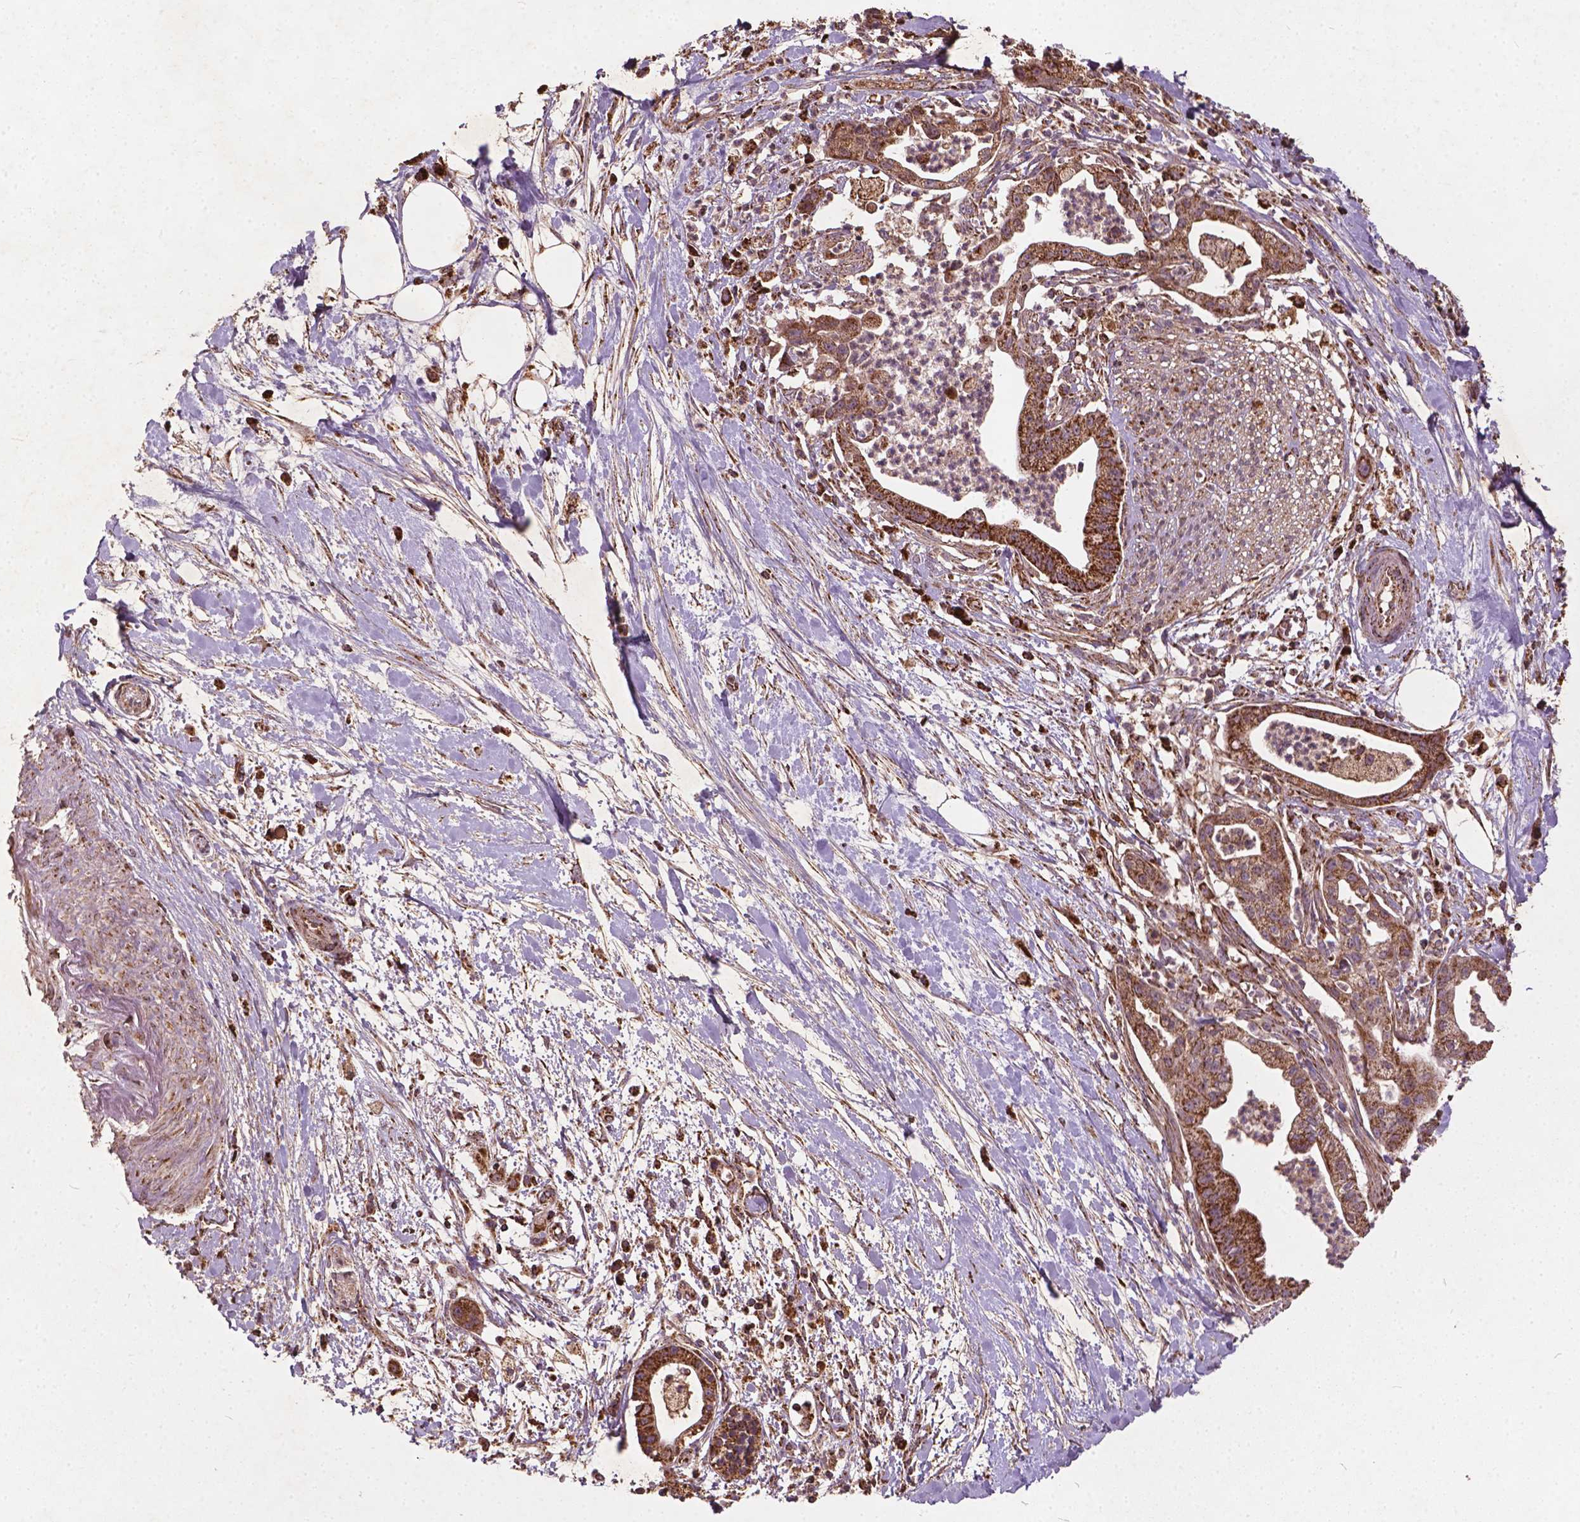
{"staining": {"intensity": "strong", "quantity": ">75%", "location": "cytoplasmic/membranous"}, "tissue": "pancreatic cancer", "cell_type": "Tumor cells", "image_type": "cancer", "snomed": [{"axis": "morphology", "description": "Normal tissue, NOS"}, {"axis": "morphology", "description": "Adenocarcinoma, NOS"}, {"axis": "topography", "description": "Lymph node"}, {"axis": "topography", "description": "Pancreas"}], "caption": "Brown immunohistochemical staining in adenocarcinoma (pancreatic) displays strong cytoplasmic/membranous staining in approximately >75% of tumor cells.", "gene": "UBXN2A", "patient": {"sex": "female", "age": 58}}